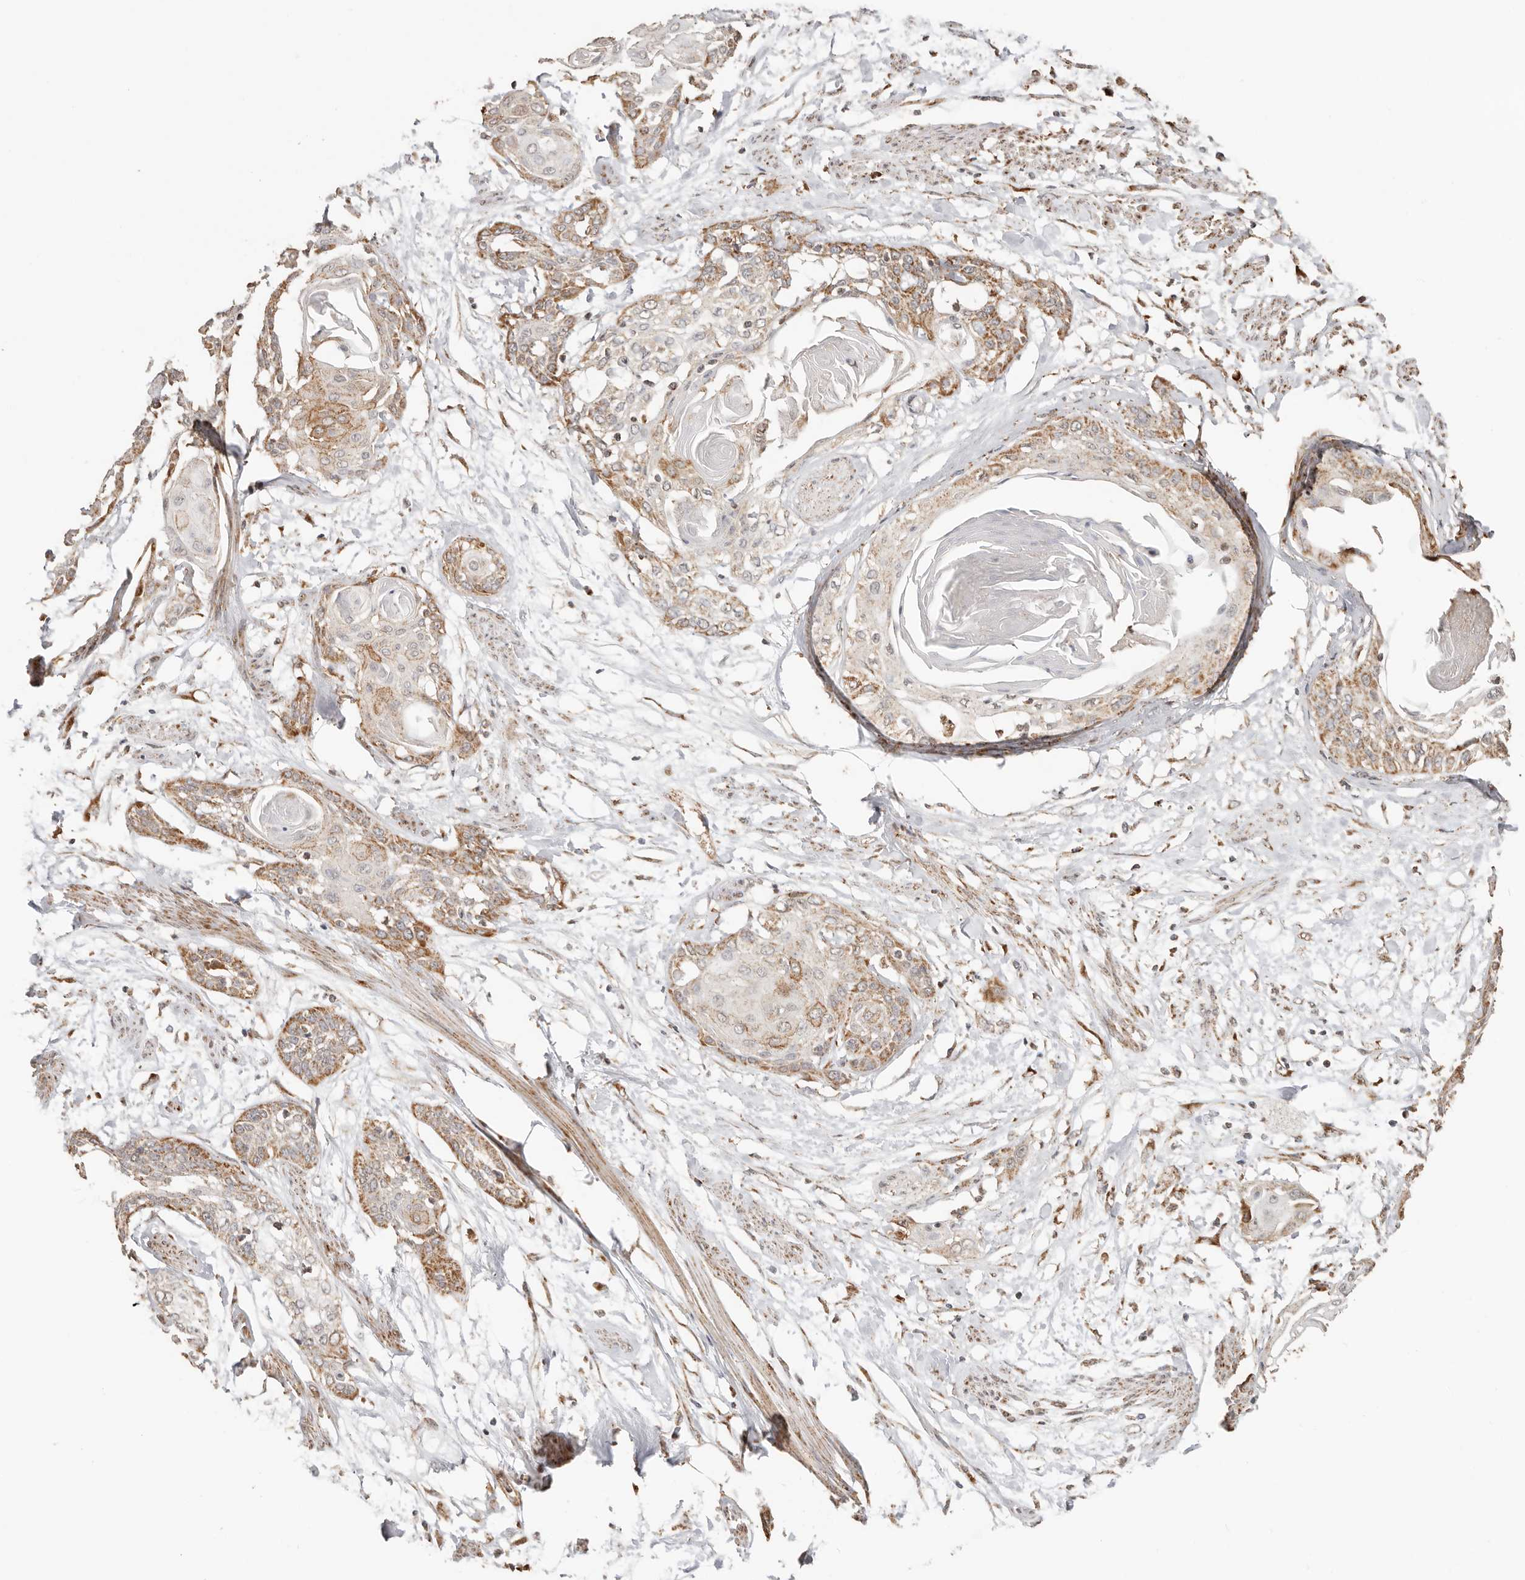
{"staining": {"intensity": "moderate", "quantity": ">75%", "location": "cytoplasmic/membranous"}, "tissue": "cervical cancer", "cell_type": "Tumor cells", "image_type": "cancer", "snomed": [{"axis": "morphology", "description": "Squamous cell carcinoma, NOS"}, {"axis": "topography", "description": "Cervix"}], "caption": "Immunohistochemistry image of human cervical cancer stained for a protein (brown), which demonstrates medium levels of moderate cytoplasmic/membranous positivity in approximately >75% of tumor cells.", "gene": "NDUFB11", "patient": {"sex": "female", "age": 57}}